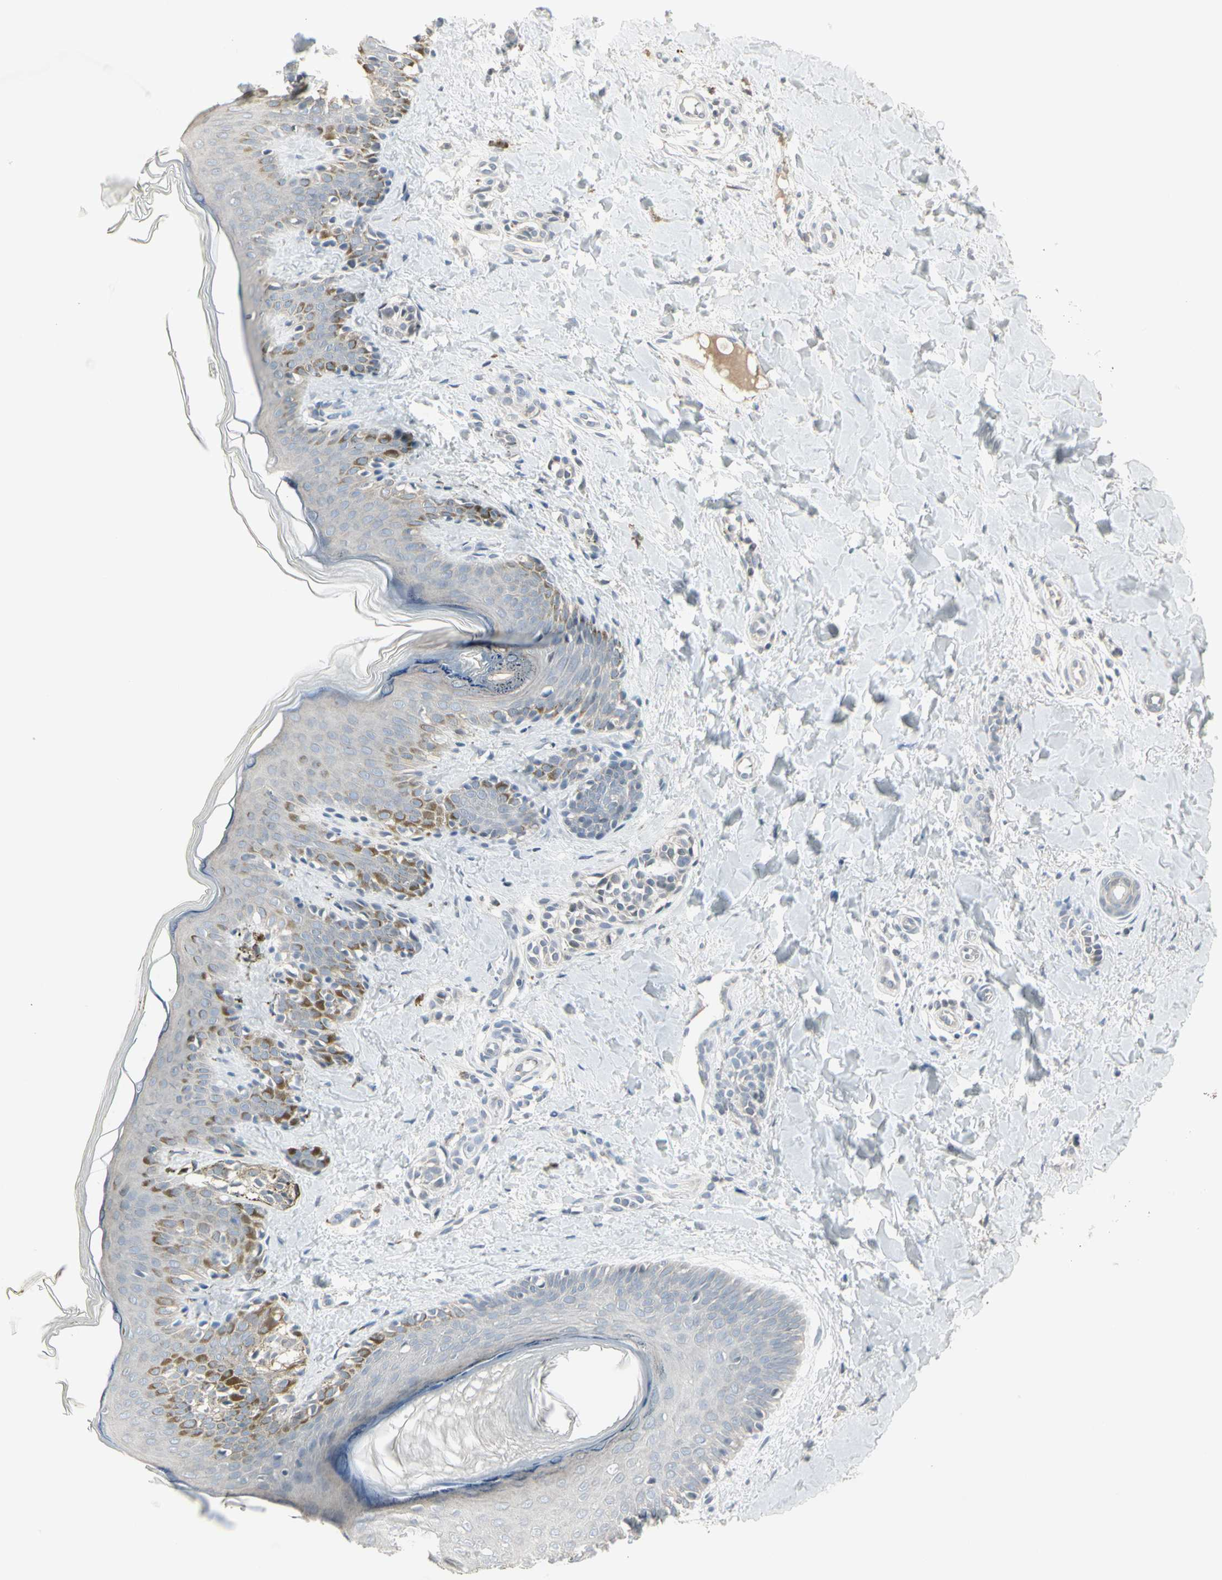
{"staining": {"intensity": "negative", "quantity": "none", "location": "none"}, "tissue": "skin", "cell_type": "Fibroblasts", "image_type": "normal", "snomed": [{"axis": "morphology", "description": "Normal tissue, NOS"}, {"axis": "topography", "description": "Skin"}], "caption": "A micrograph of skin stained for a protein shows no brown staining in fibroblasts.", "gene": "DMPK", "patient": {"sex": "male", "age": 16}}